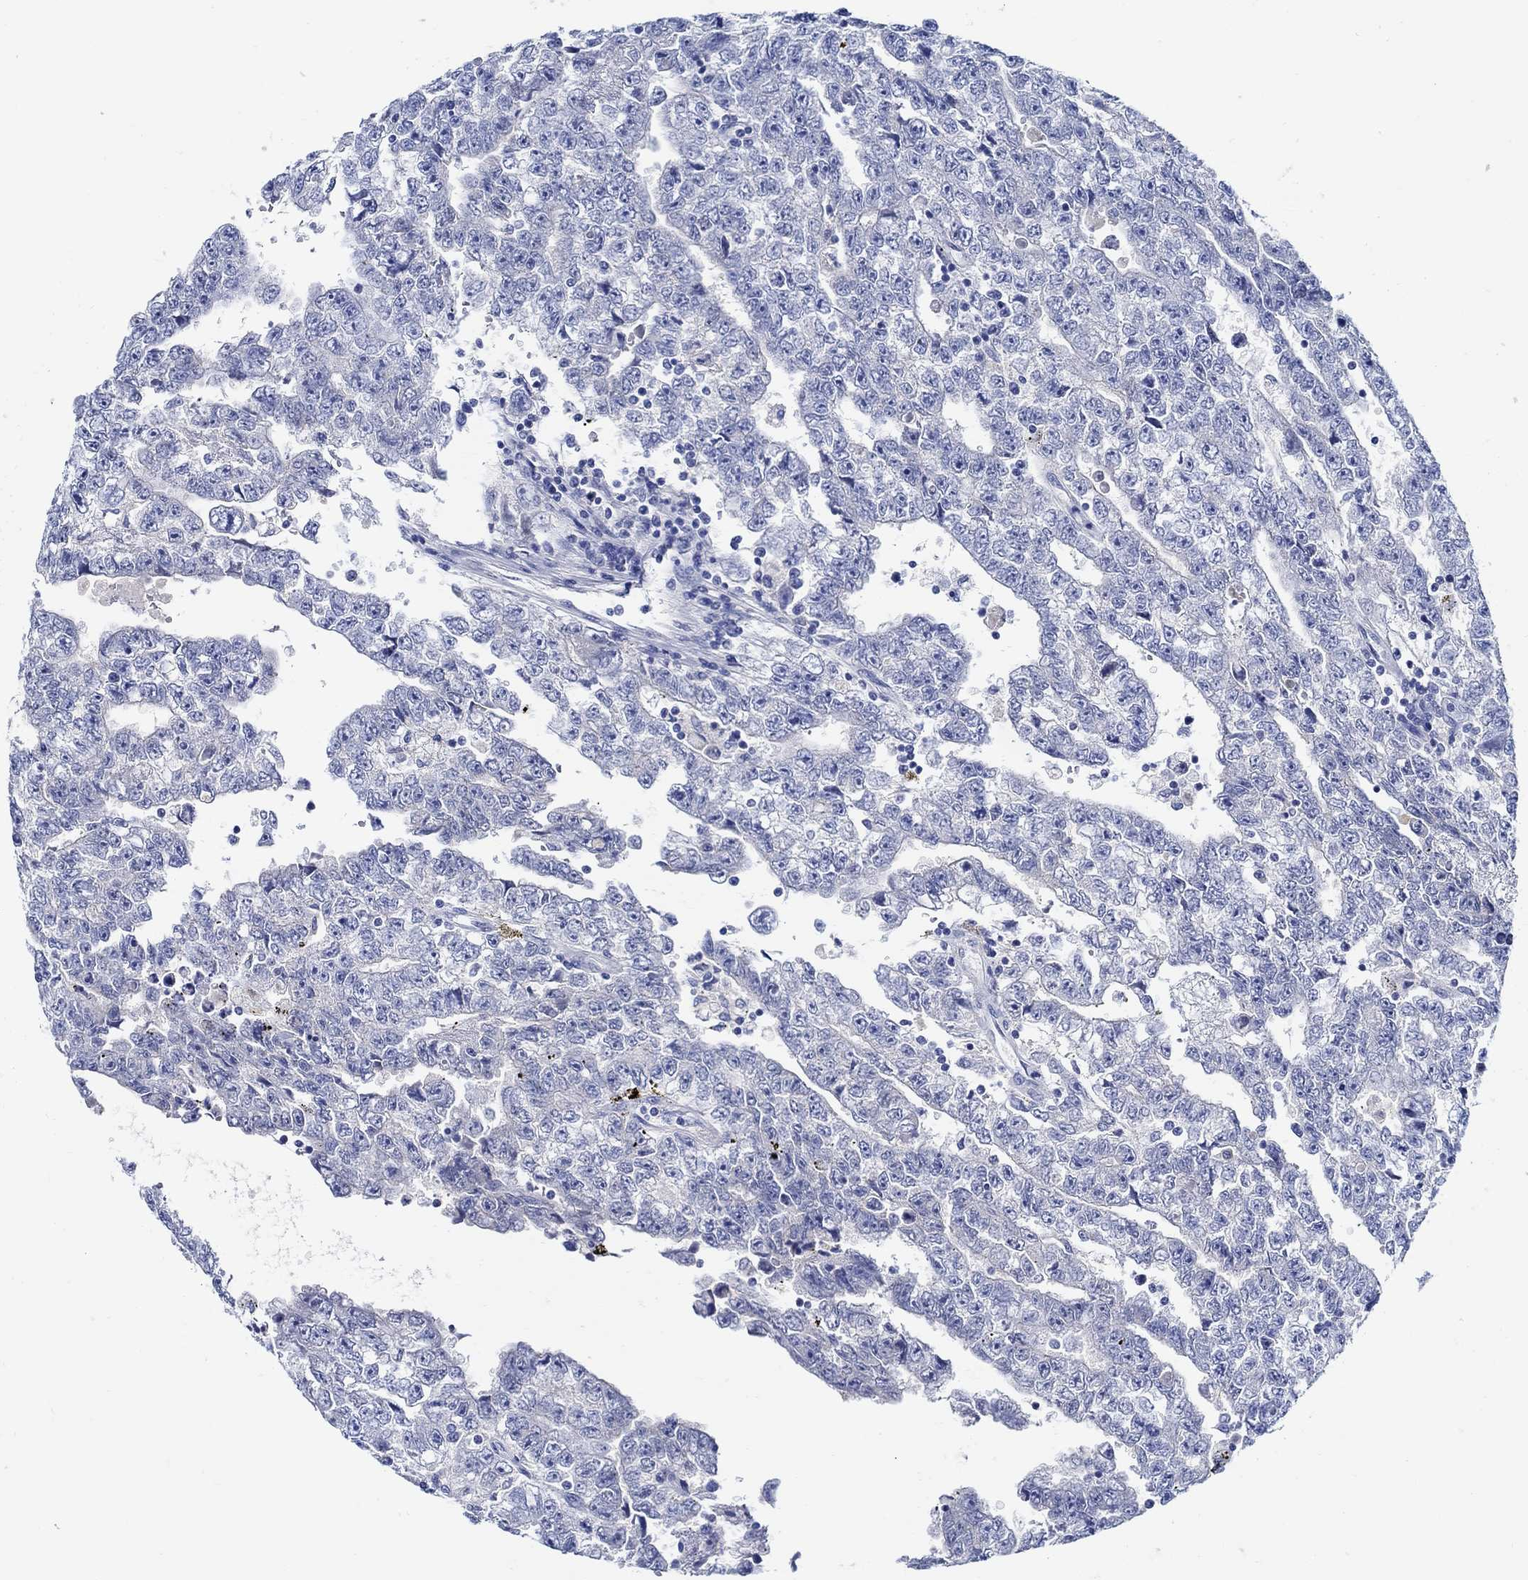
{"staining": {"intensity": "negative", "quantity": "none", "location": "none"}, "tissue": "testis cancer", "cell_type": "Tumor cells", "image_type": "cancer", "snomed": [{"axis": "morphology", "description": "Carcinoma, Embryonal, NOS"}, {"axis": "topography", "description": "Testis"}], "caption": "This is an IHC micrograph of testis cancer (embryonal carcinoma). There is no positivity in tumor cells.", "gene": "PAX9", "patient": {"sex": "male", "age": 25}}